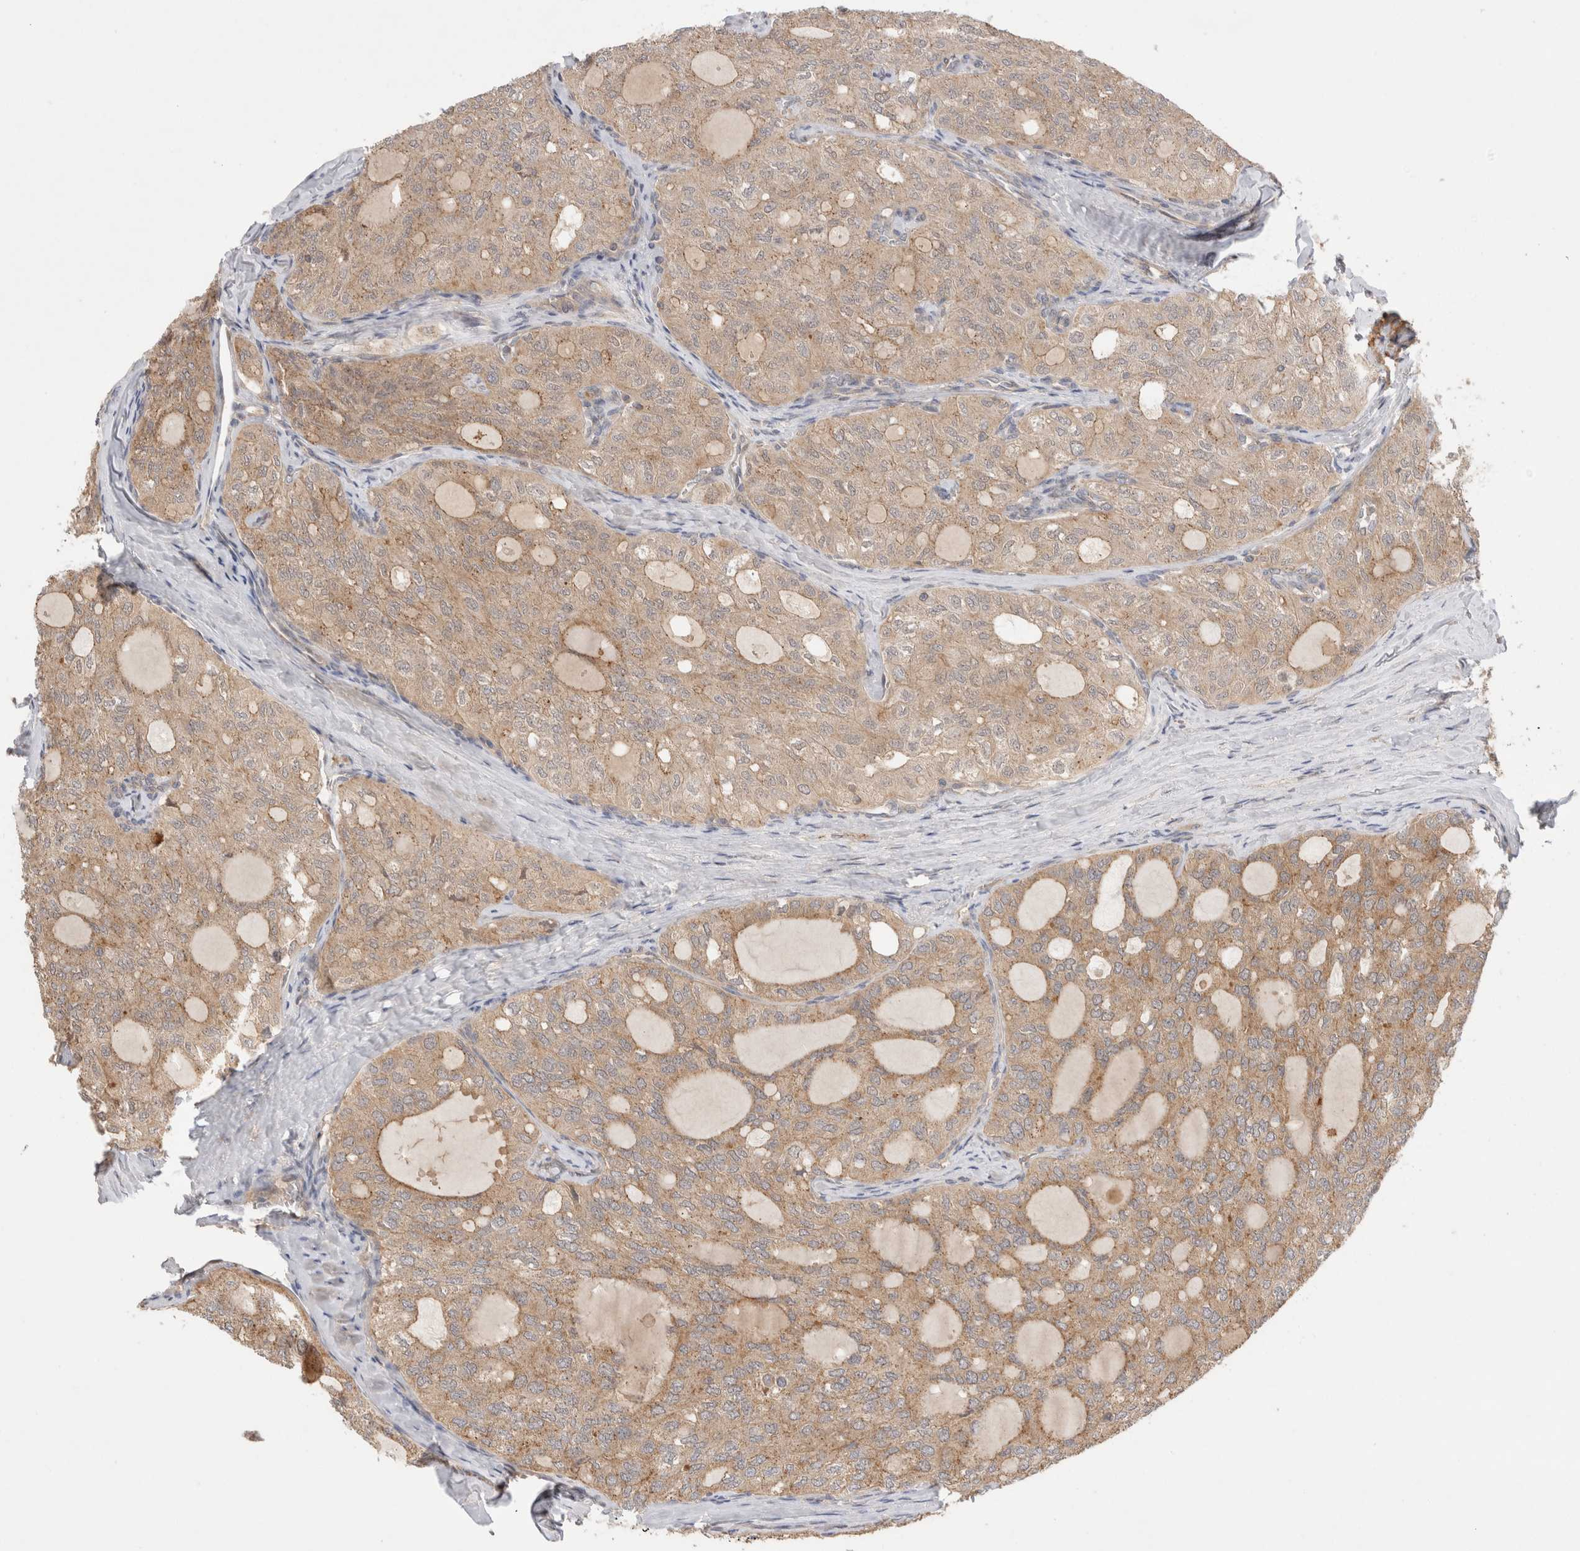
{"staining": {"intensity": "weak", "quantity": ">75%", "location": "cytoplasmic/membranous"}, "tissue": "thyroid cancer", "cell_type": "Tumor cells", "image_type": "cancer", "snomed": [{"axis": "morphology", "description": "Follicular adenoma carcinoma, NOS"}, {"axis": "topography", "description": "Thyroid gland"}], "caption": "A high-resolution histopathology image shows immunohistochemistry (IHC) staining of thyroid cancer, which shows weak cytoplasmic/membranous positivity in about >75% of tumor cells. (Stains: DAB in brown, nuclei in blue, Microscopy: brightfield microscopy at high magnification).", "gene": "VPS28", "patient": {"sex": "male", "age": 75}}